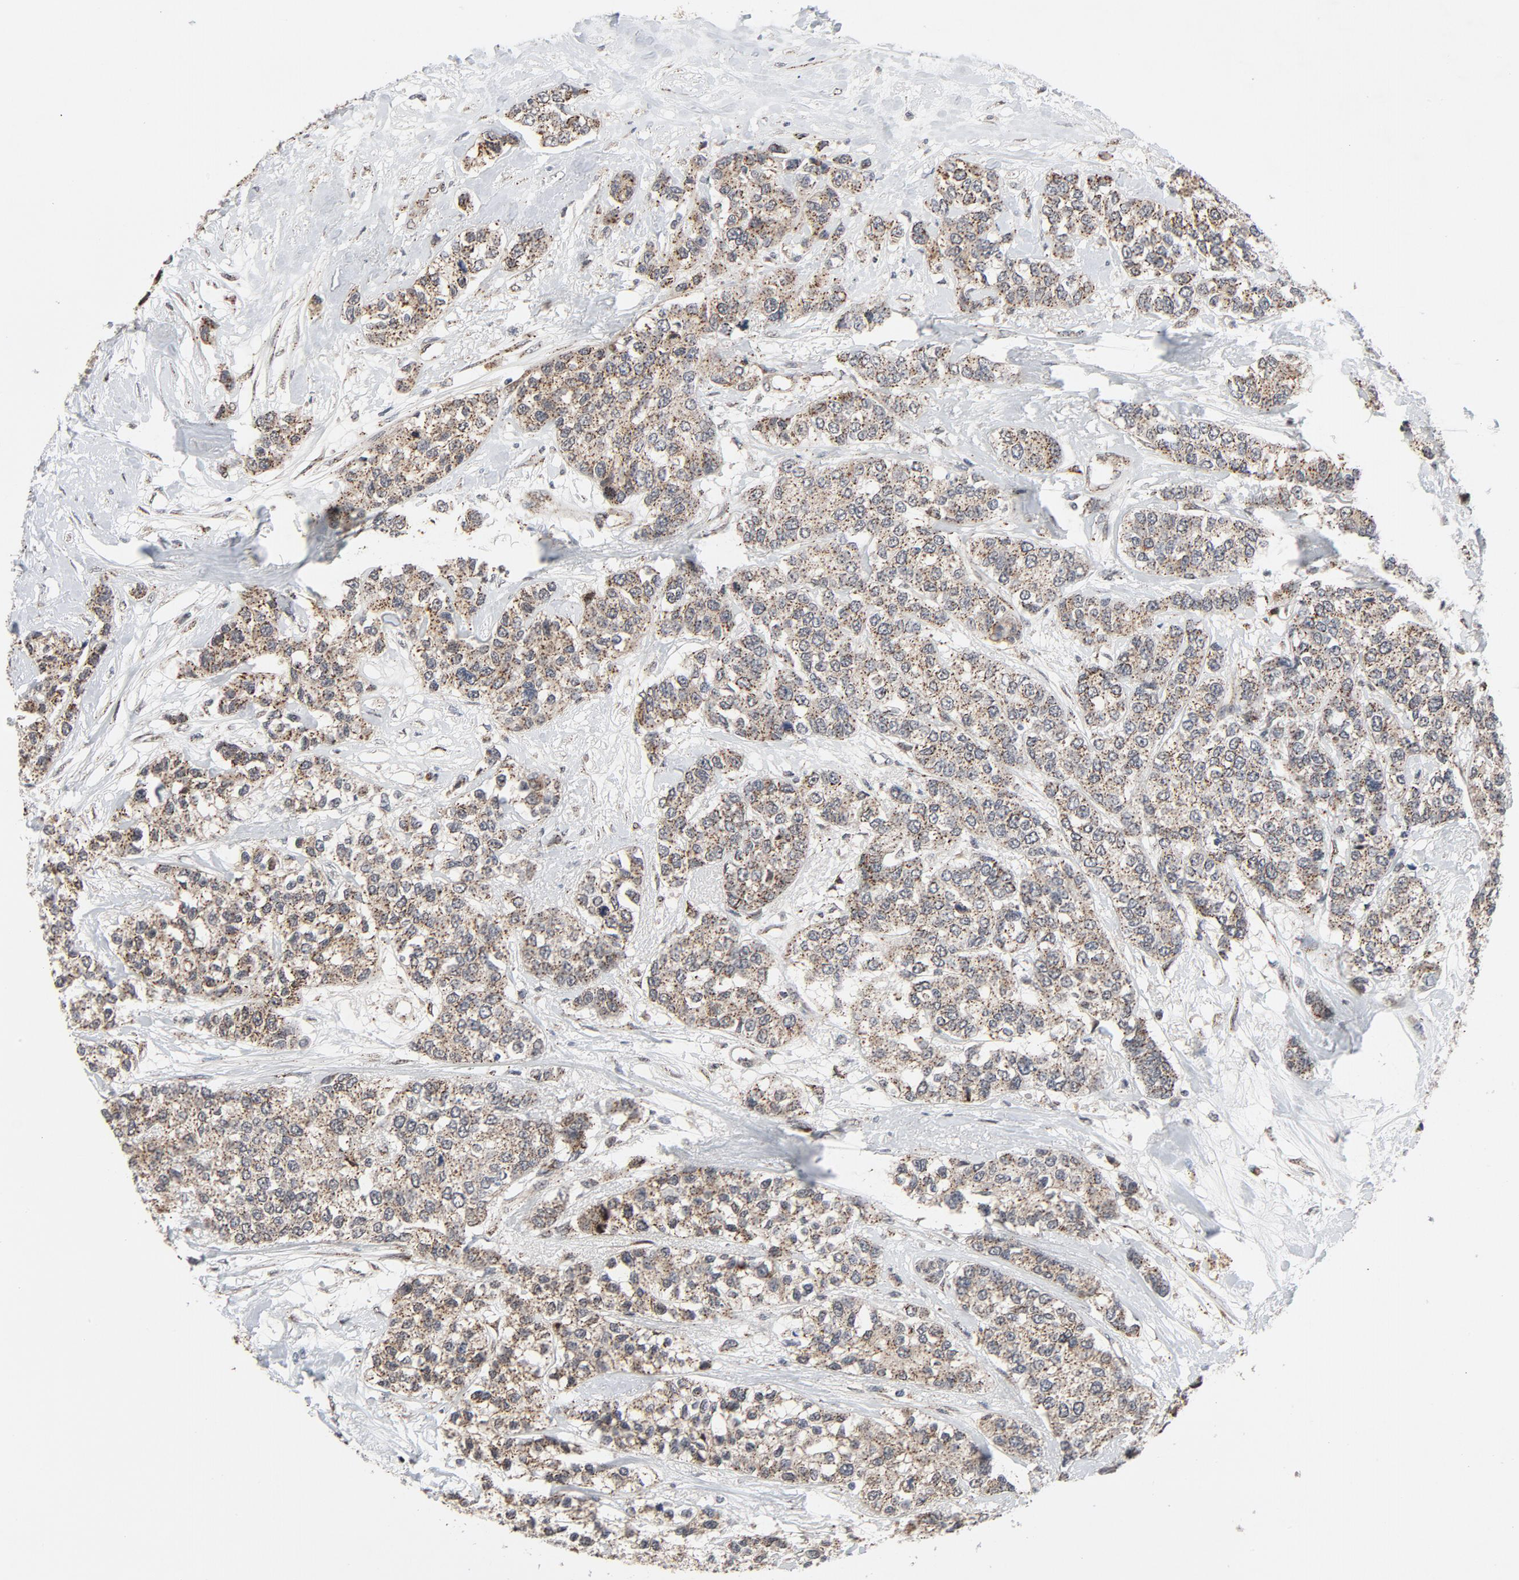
{"staining": {"intensity": "moderate", "quantity": ">75%", "location": "cytoplasmic/membranous"}, "tissue": "breast cancer", "cell_type": "Tumor cells", "image_type": "cancer", "snomed": [{"axis": "morphology", "description": "Duct carcinoma"}, {"axis": "topography", "description": "Breast"}], "caption": "Human breast infiltrating ductal carcinoma stained with a brown dye demonstrates moderate cytoplasmic/membranous positive expression in approximately >75% of tumor cells.", "gene": "RPL12", "patient": {"sex": "female", "age": 51}}